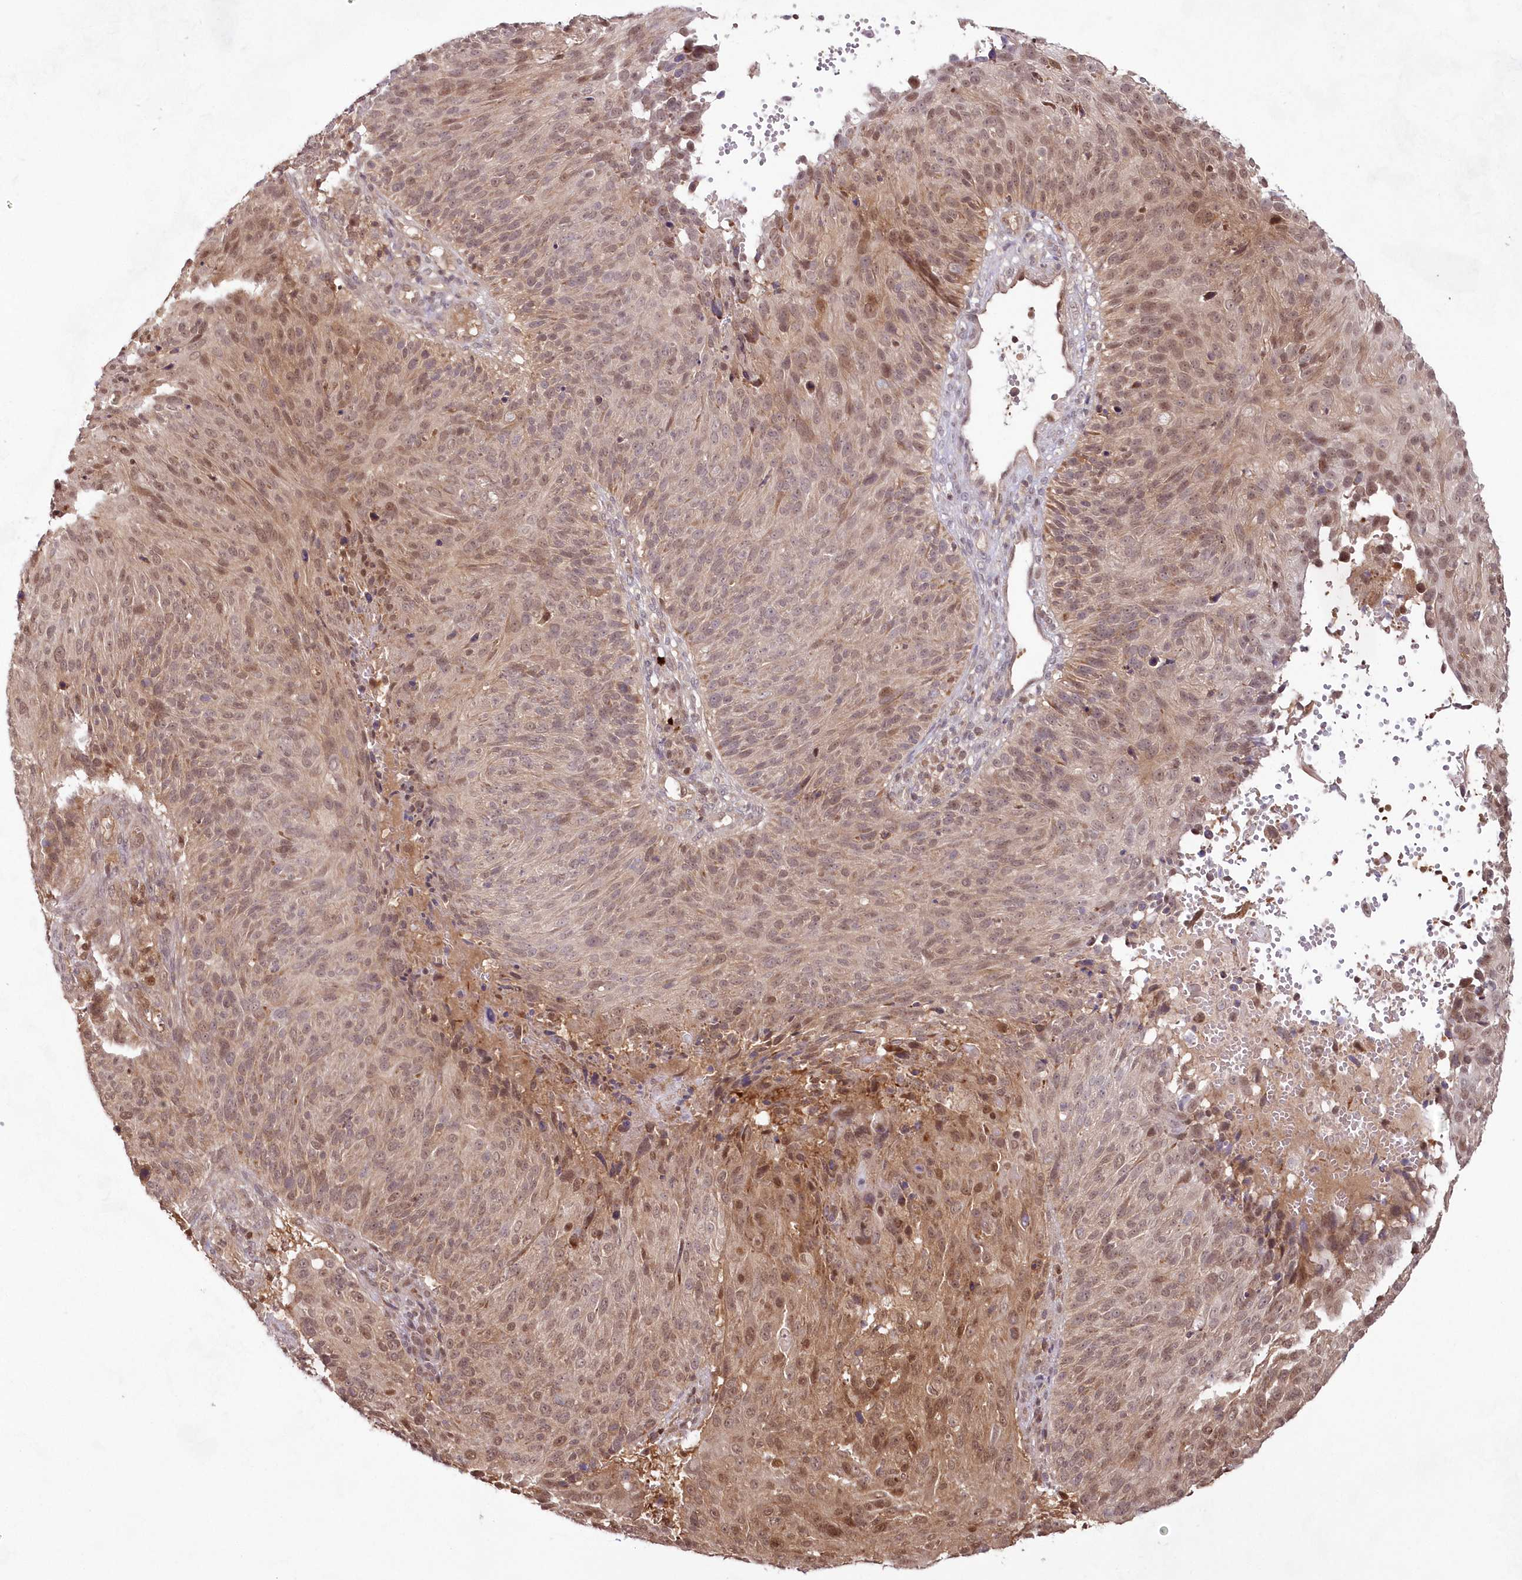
{"staining": {"intensity": "moderate", "quantity": ">75%", "location": "cytoplasmic/membranous,nuclear"}, "tissue": "cervical cancer", "cell_type": "Tumor cells", "image_type": "cancer", "snomed": [{"axis": "morphology", "description": "Squamous cell carcinoma, NOS"}, {"axis": "topography", "description": "Cervix"}], "caption": "About >75% of tumor cells in human cervical cancer demonstrate moderate cytoplasmic/membranous and nuclear protein positivity as visualized by brown immunohistochemical staining.", "gene": "IMPA1", "patient": {"sex": "female", "age": 74}}